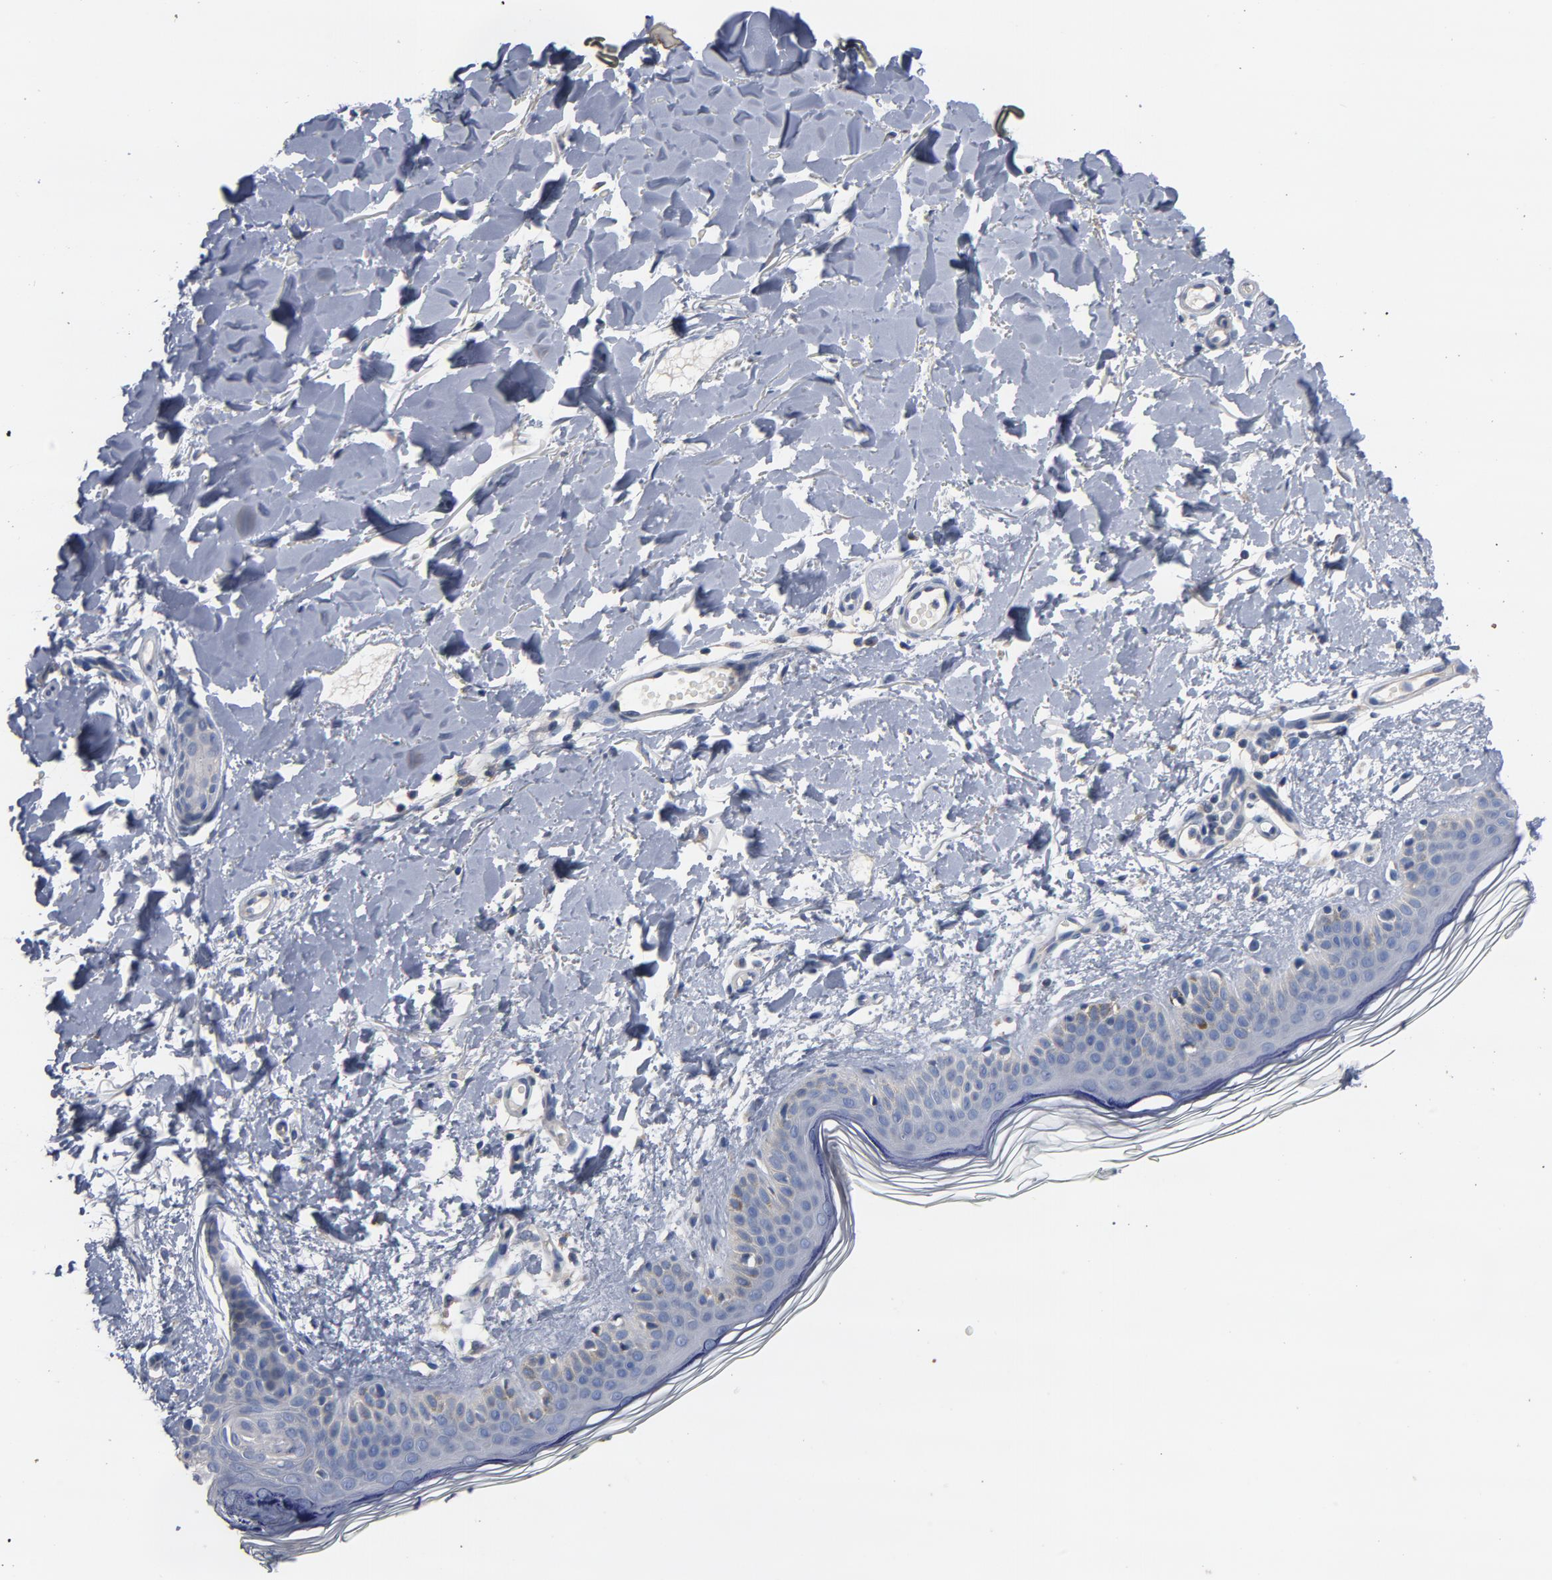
{"staining": {"intensity": "negative", "quantity": "none", "location": "none"}, "tissue": "skin", "cell_type": "Fibroblasts", "image_type": "normal", "snomed": [{"axis": "morphology", "description": "Normal tissue, NOS"}, {"axis": "topography", "description": "Skin"}], "caption": "Protein analysis of benign skin reveals no significant expression in fibroblasts. The staining was performed using DAB to visualize the protein expression in brown, while the nuclei were stained in blue with hematoxylin (Magnification: 20x).", "gene": "TLR4", "patient": {"sex": "female", "age": 56}}